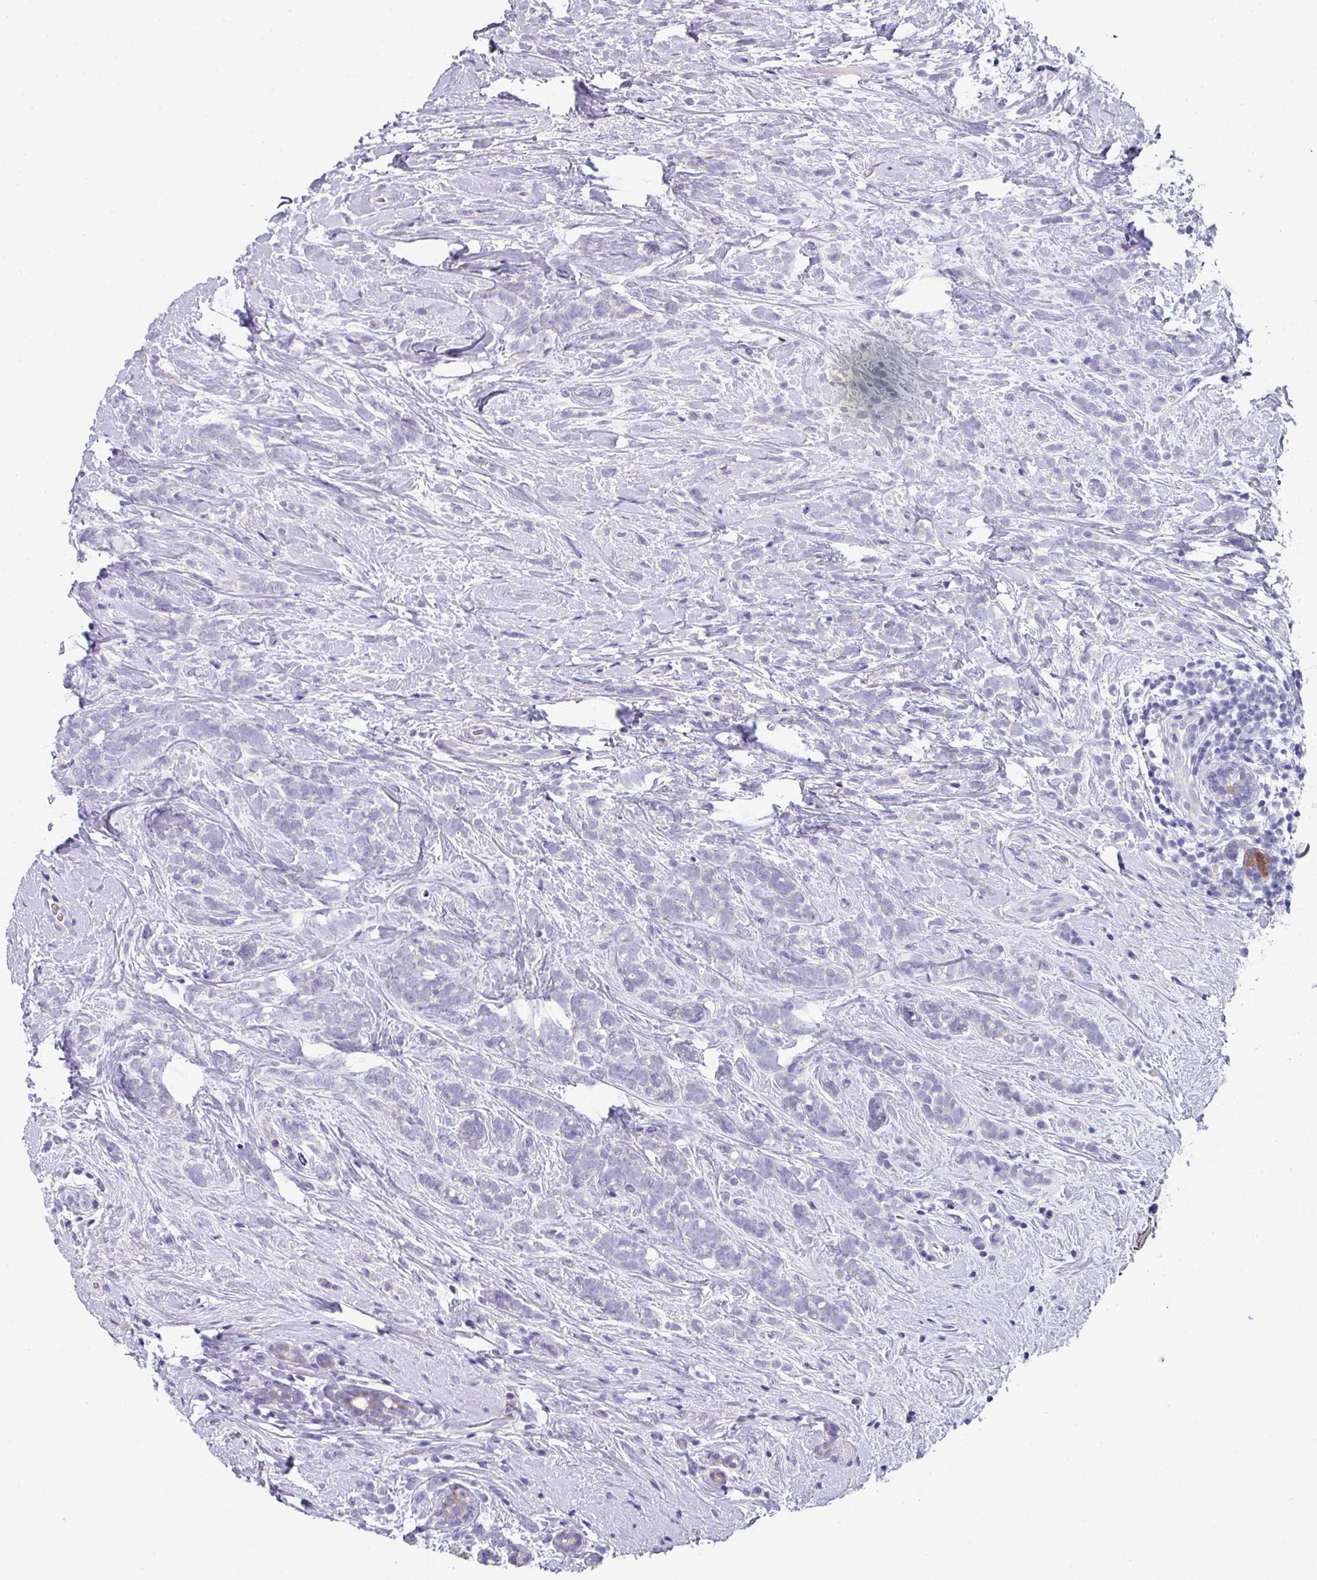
{"staining": {"intensity": "negative", "quantity": "none", "location": "none"}, "tissue": "breast cancer", "cell_type": "Tumor cells", "image_type": "cancer", "snomed": [{"axis": "morphology", "description": "Lobular carcinoma"}, {"axis": "topography", "description": "Breast"}], "caption": "This micrograph is of breast lobular carcinoma stained with immunohistochemistry to label a protein in brown with the nuclei are counter-stained blue. There is no staining in tumor cells.", "gene": "DEFB115", "patient": {"sex": "female", "age": 58}}